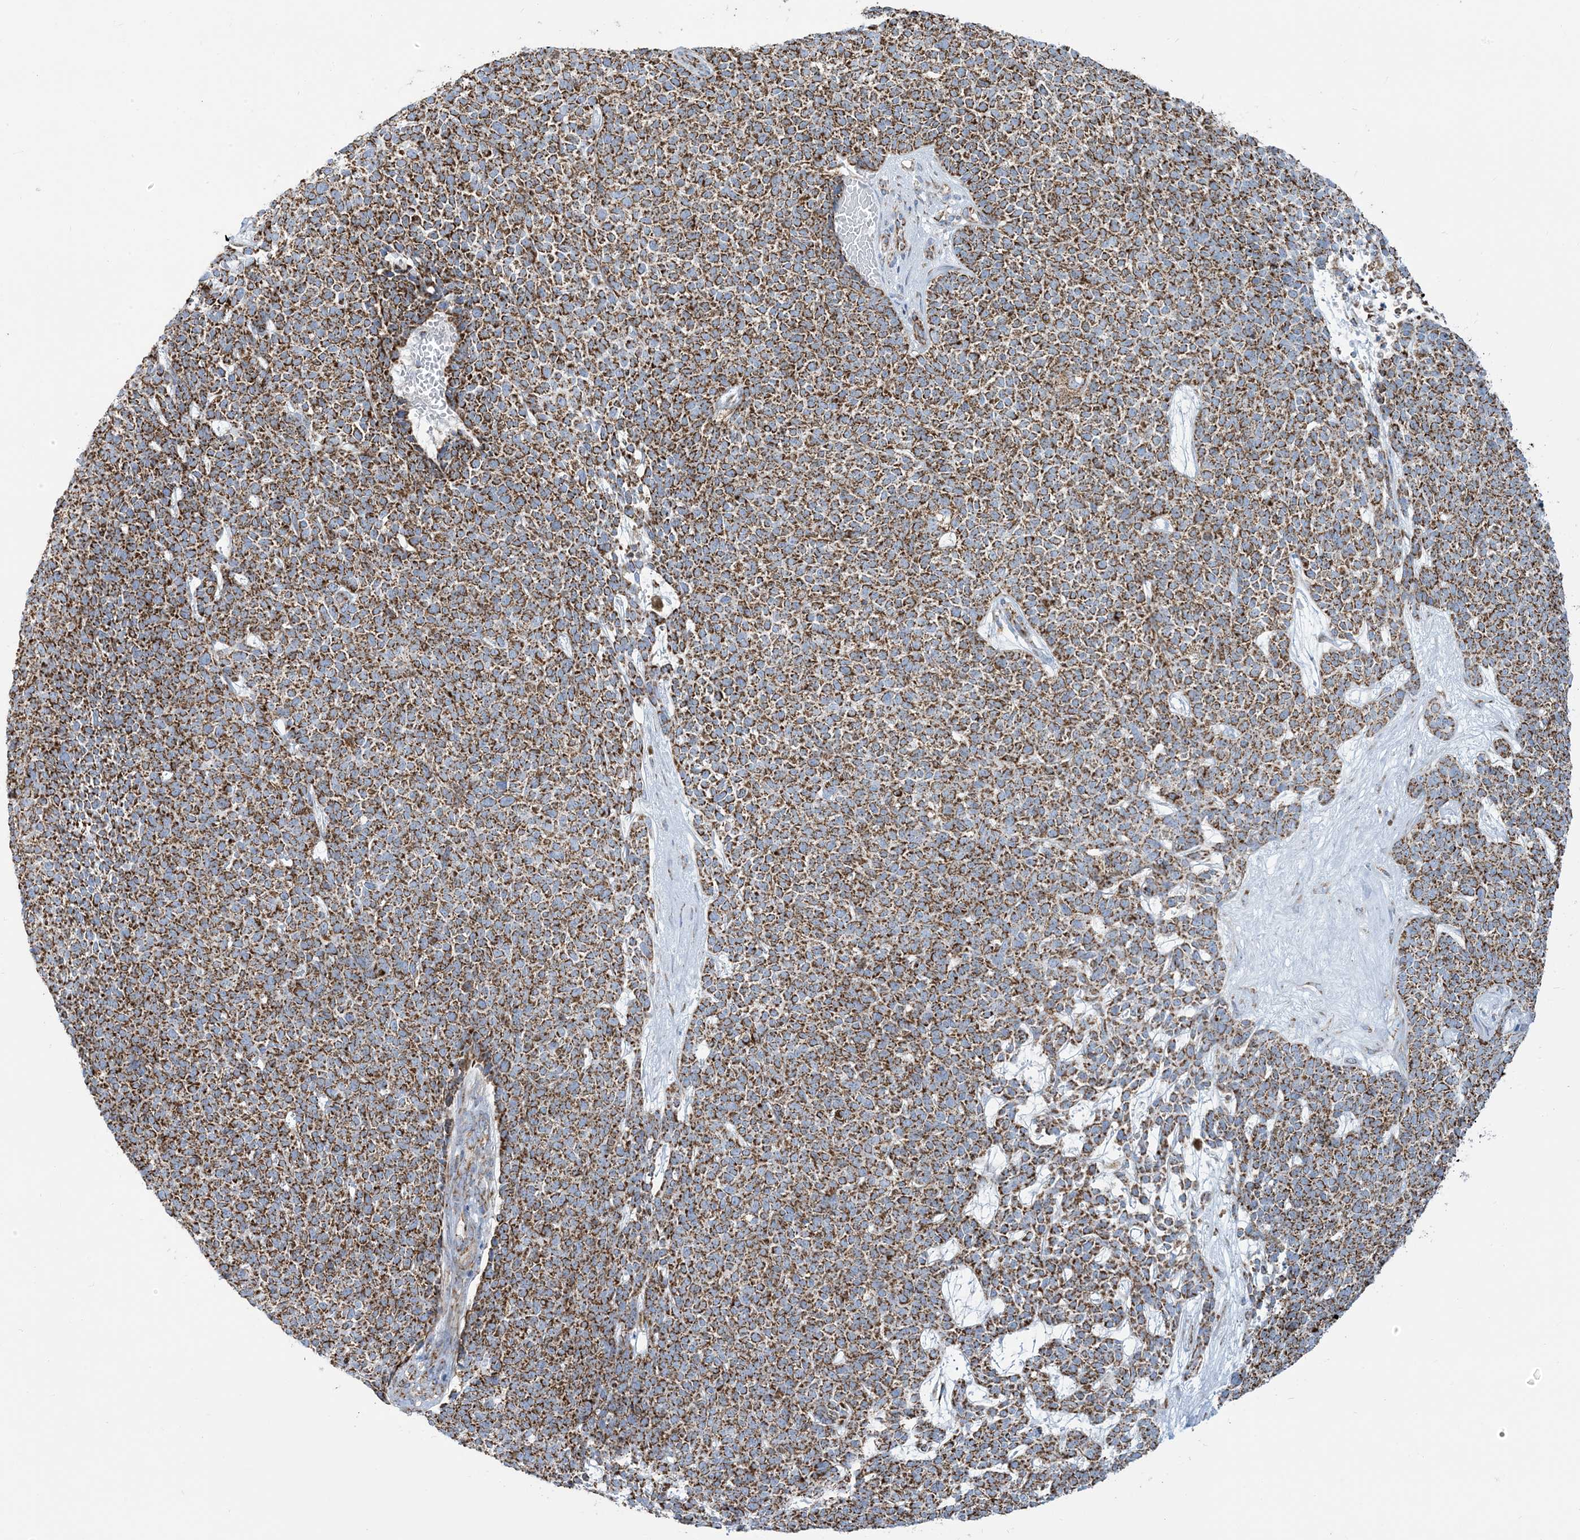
{"staining": {"intensity": "strong", "quantity": ">75%", "location": "cytoplasmic/membranous"}, "tissue": "skin cancer", "cell_type": "Tumor cells", "image_type": "cancer", "snomed": [{"axis": "morphology", "description": "Basal cell carcinoma"}, {"axis": "topography", "description": "Skin"}], "caption": "A high amount of strong cytoplasmic/membranous staining is appreciated in approximately >75% of tumor cells in basal cell carcinoma (skin) tissue.", "gene": "SAMM50", "patient": {"sex": "female", "age": 84}}